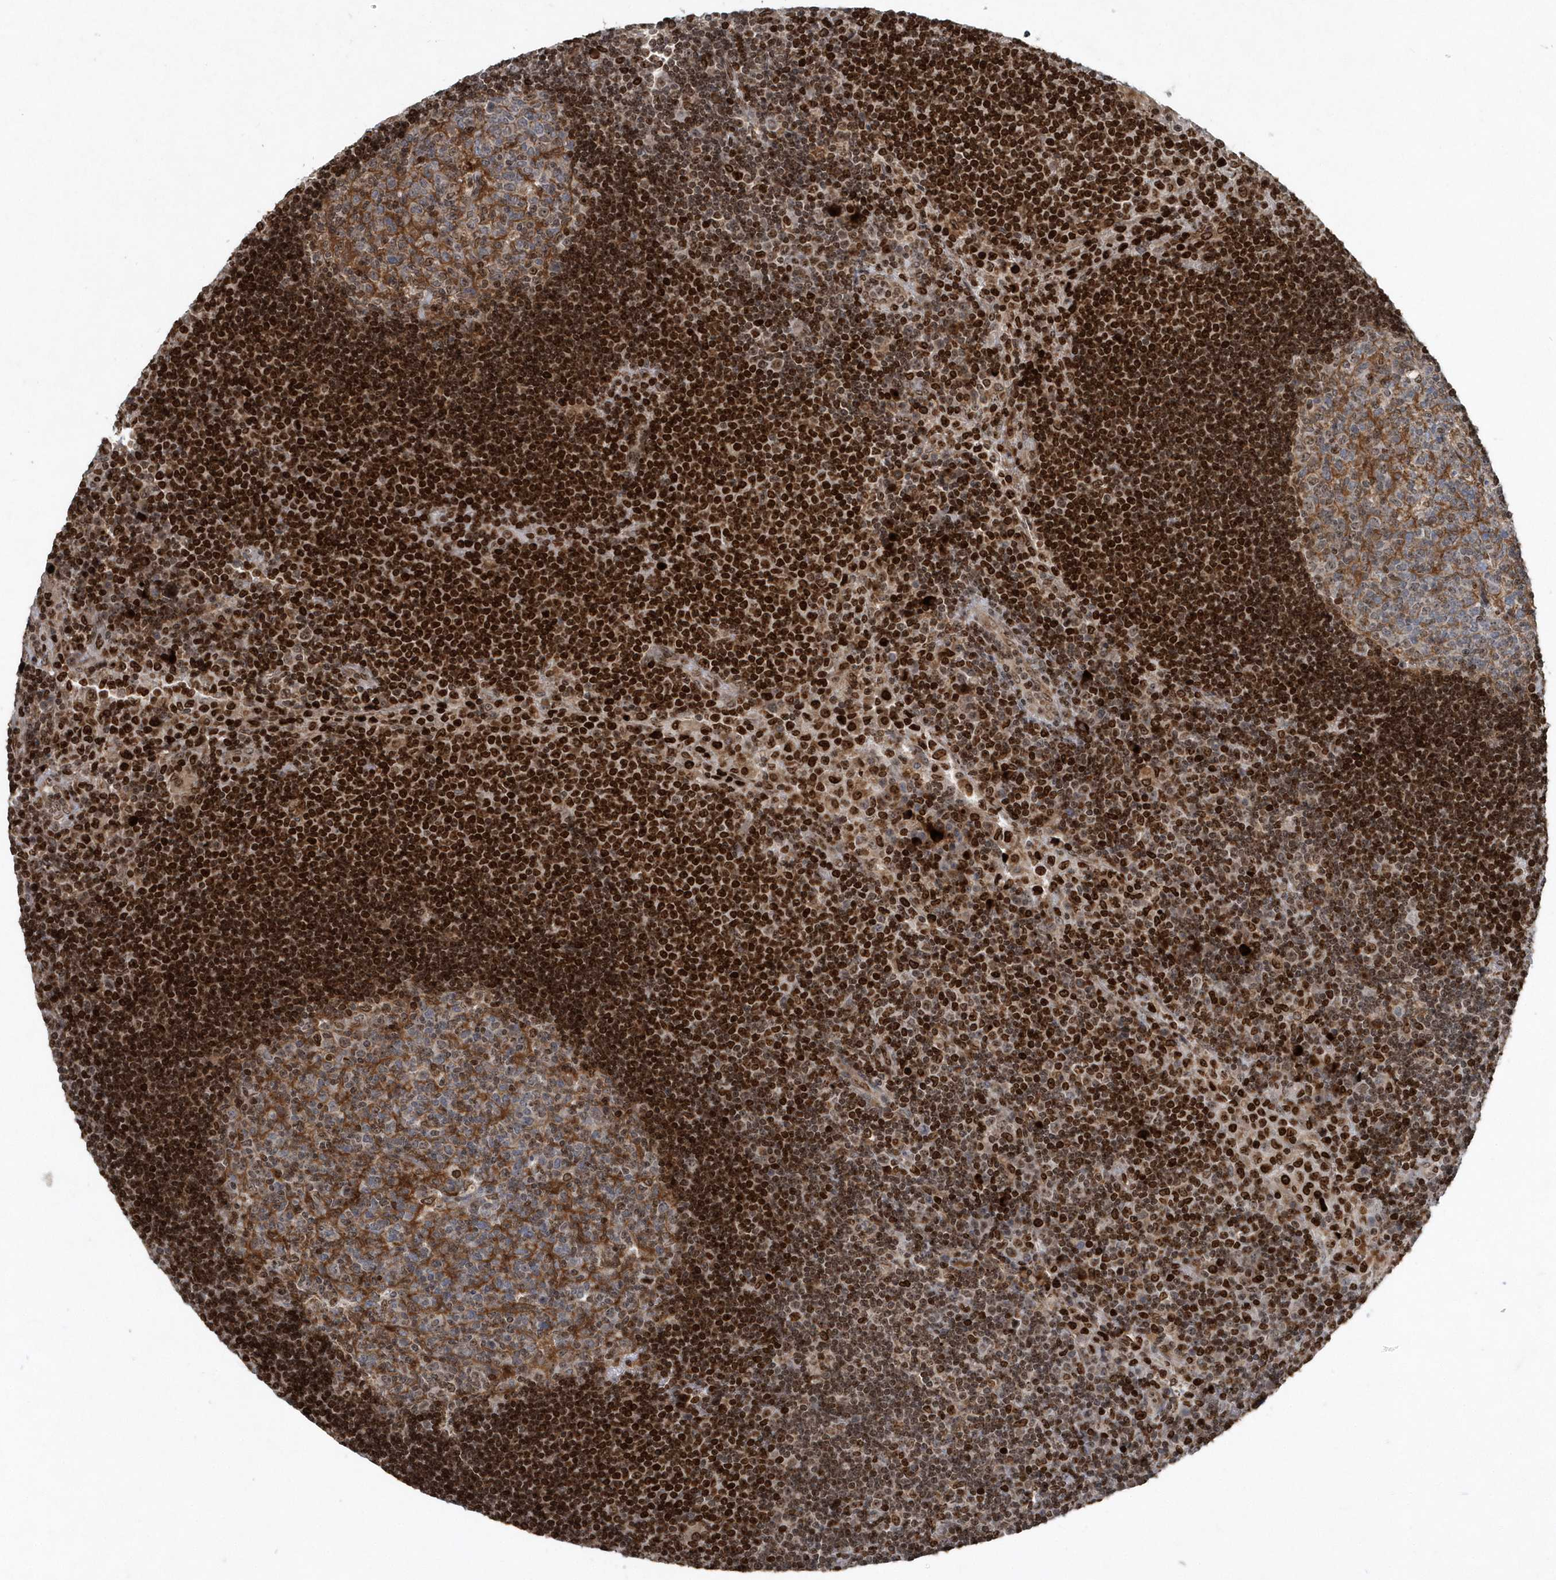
{"staining": {"intensity": "negative", "quantity": "none", "location": "none"}, "tissue": "lymph node", "cell_type": "Germinal center cells", "image_type": "normal", "snomed": [{"axis": "morphology", "description": "Normal tissue, NOS"}, {"axis": "topography", "description": "Lymph node"}], "caption": "This is an immunohistochemistry (IHC) image of unremarkable lymph node. There is no expression in germinal center cells.", "gene": "QTRT2", "patient": {"sex": "female", "age": 53}}